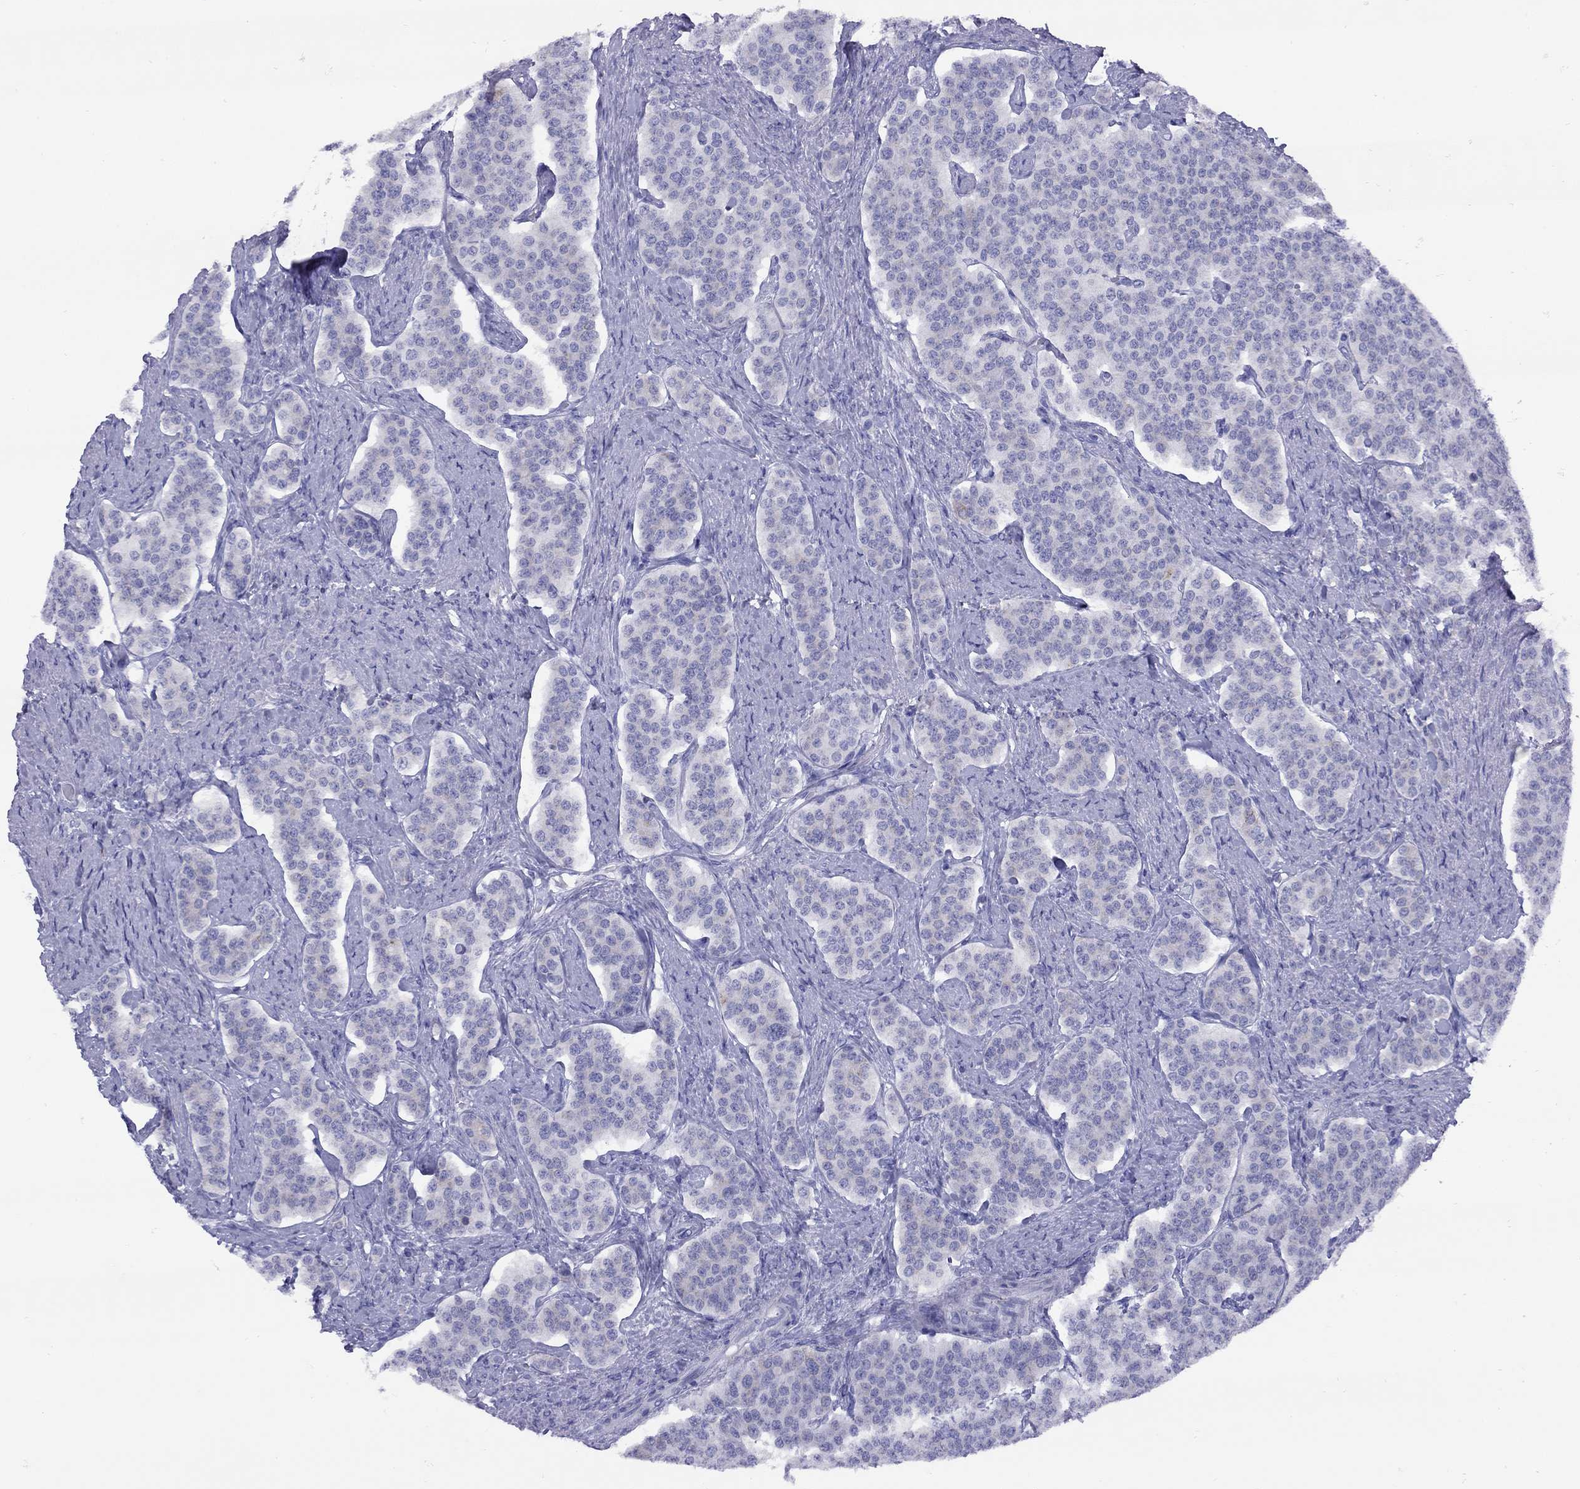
{"staining": {"intensity": "negative", "quantity": "none", "location": "none"}, "tissue": "carcinoid", "cell_type": "Tumor cells", "image_type": "cancer", "snomed": [{"axis": "morphology", "description": "Carcinoid, malignant, NOS"}, {"axis": "topography", "description": "Small intestine"}], "caption": "DAB immunohistochemical staining of human carcinoid displays no significant positivity in tumor cells.", "gene": "GRIA2", "patient": {"sex": "female", "age": 58}}